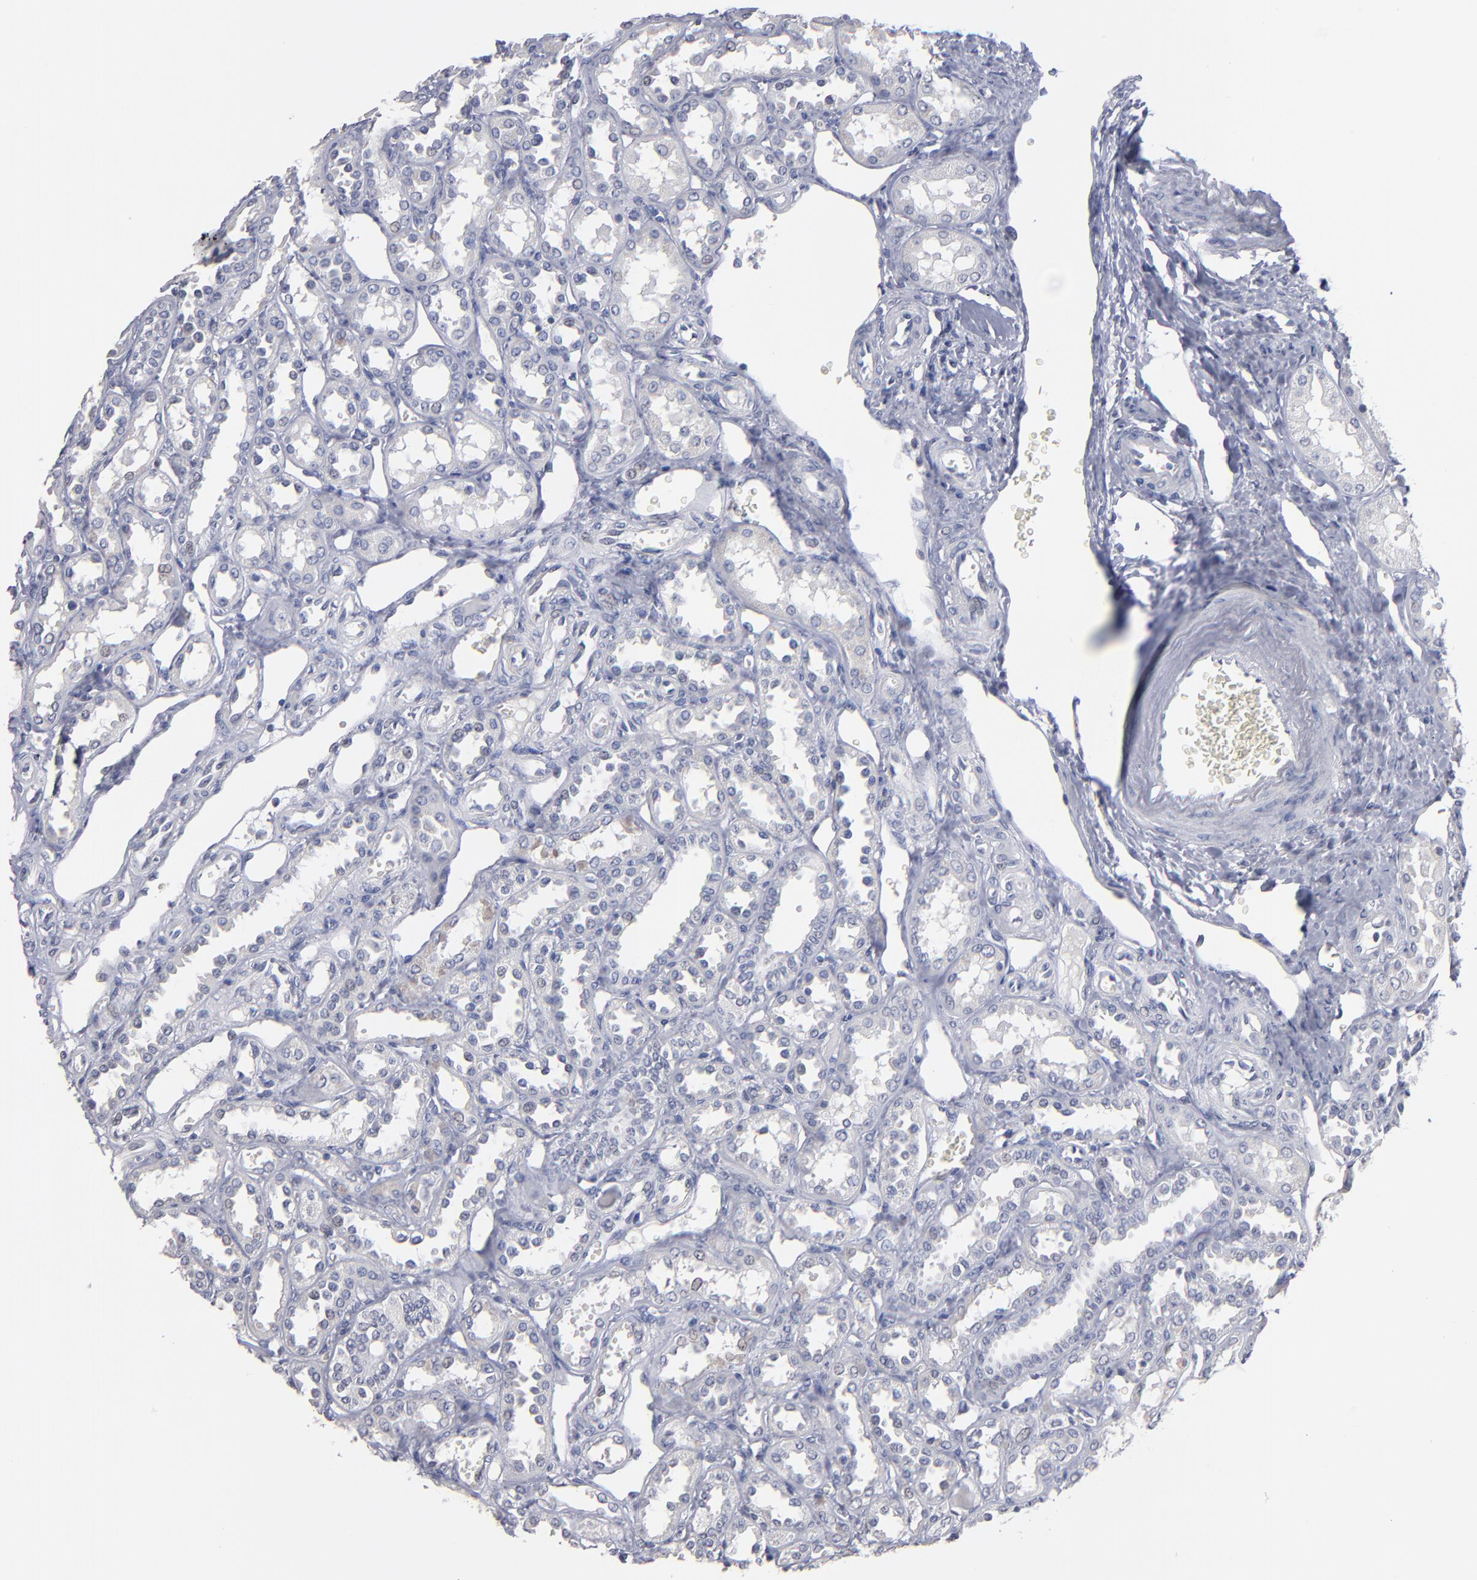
{"staining": {"intensity": "weak", "quantity": "<25%", "location": "cytoplasmic/membranous,nuclear"}, "tissue": "kidney", "cell_type": "Cells in glomeruli", "image_type": "normal", "snomed": [{"axis": "morphology", "description": "Normal tissue, NOS"}, {"axis": "topography", "description": "Kidney"}], "caption": "DAB immunohistochemical staining of normal human kidney demonstrates no significant expression in cells in glomeruli.", "gene": "RPH3A", "patient": {"sex": "female", "age": 52}}